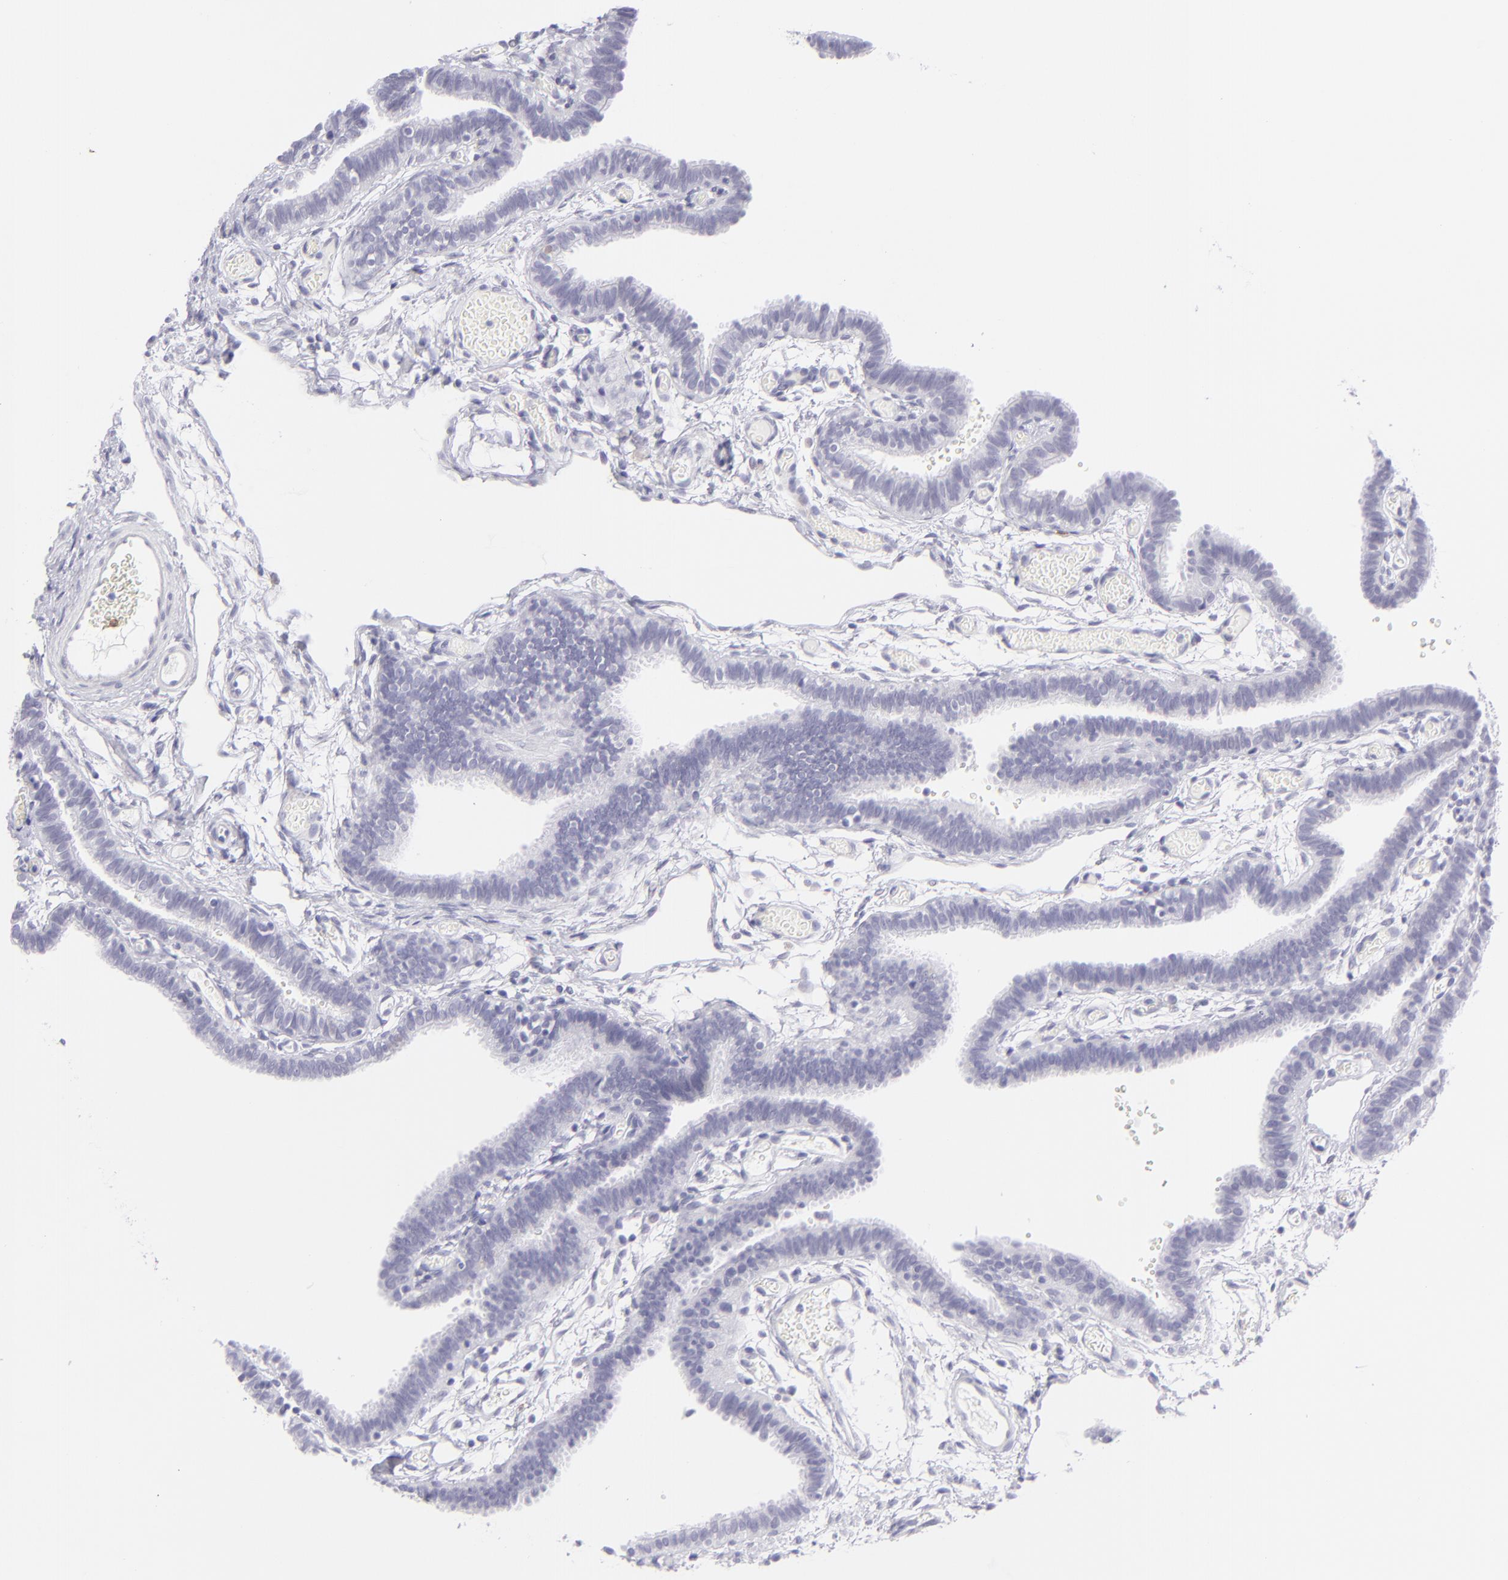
{"staining": {"intensity": "negative", "quantity": "none", "location": "none"}, "tissue": "fallopian tube", "cell_type": "Glandular cells", "image_type": "normal", "snomed": [{"axis": "morphology", "description": "Normal tissue, NOS"}, {"axis": "topography", "description": "Fallopian tube"}], "caption": "The micrograph exhibits no staining of glandular cells in normal fallopian tube.", "gene": "FCER2", "patient": {"sex": "female", "age": 29}}